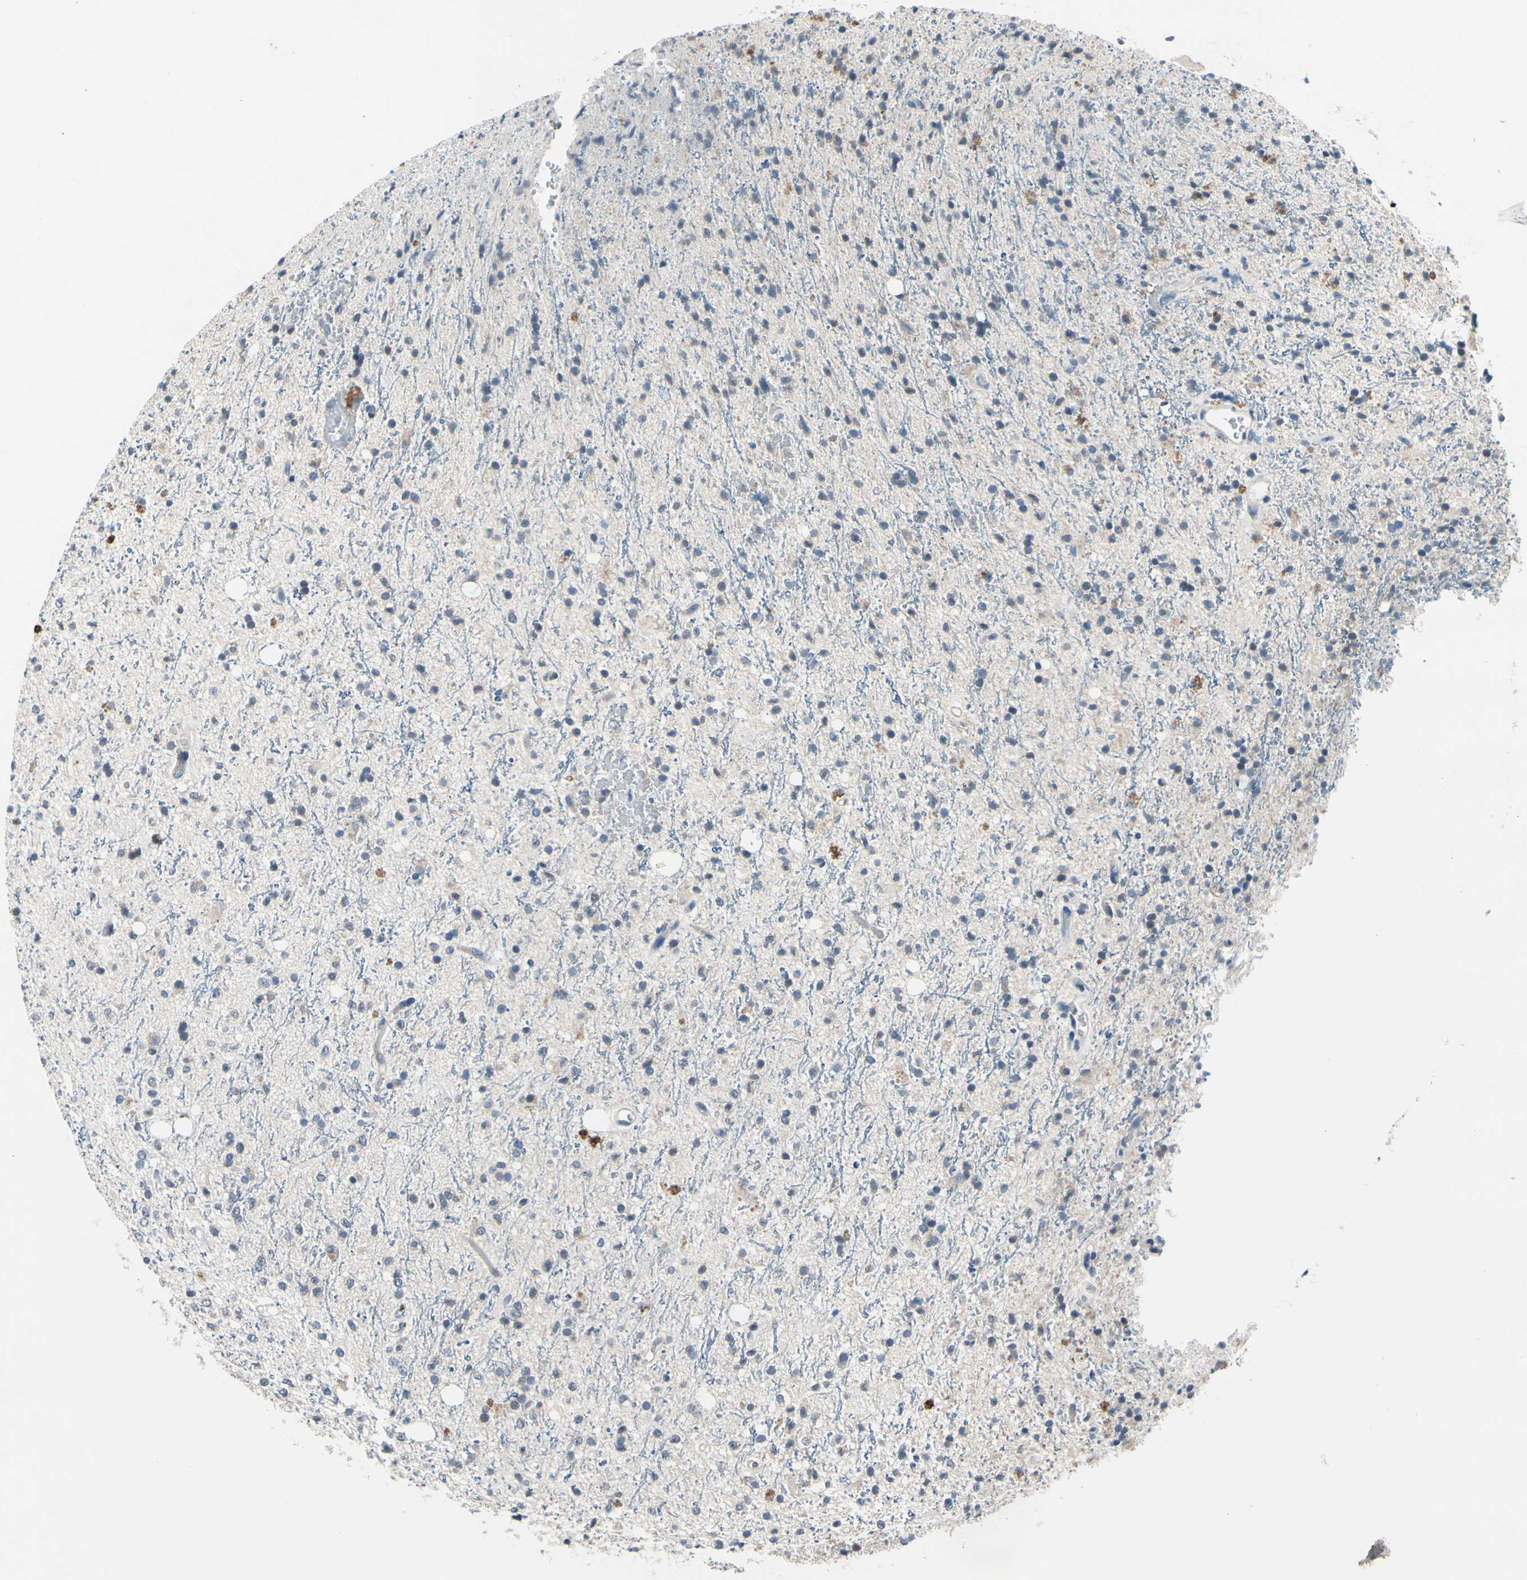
{"staining": {"intensity": "weak", "quantity": "<25%", "location": "cytoplasmic/membranous"}, "tissue": "glioma", "cell_type": "Tumor cells", "image_type": "cancer", "snomed": [{"axis": "morphology", "description": "Glioma, malignant, High grade"}, {"axis": "topography", "description": "Brain"}], "caption": "DAB (3,3'-diaminobenzidine) immunohistochemical staining of glioma exhibits no significant expression in tumor cells. (DAB (3,3'-diaminobenzidine) immunohistochemistry visualized using brightfield microscopy, high magnification).", "gene": "SELENOK", "patient": {"sex": "male", "age": 47}}